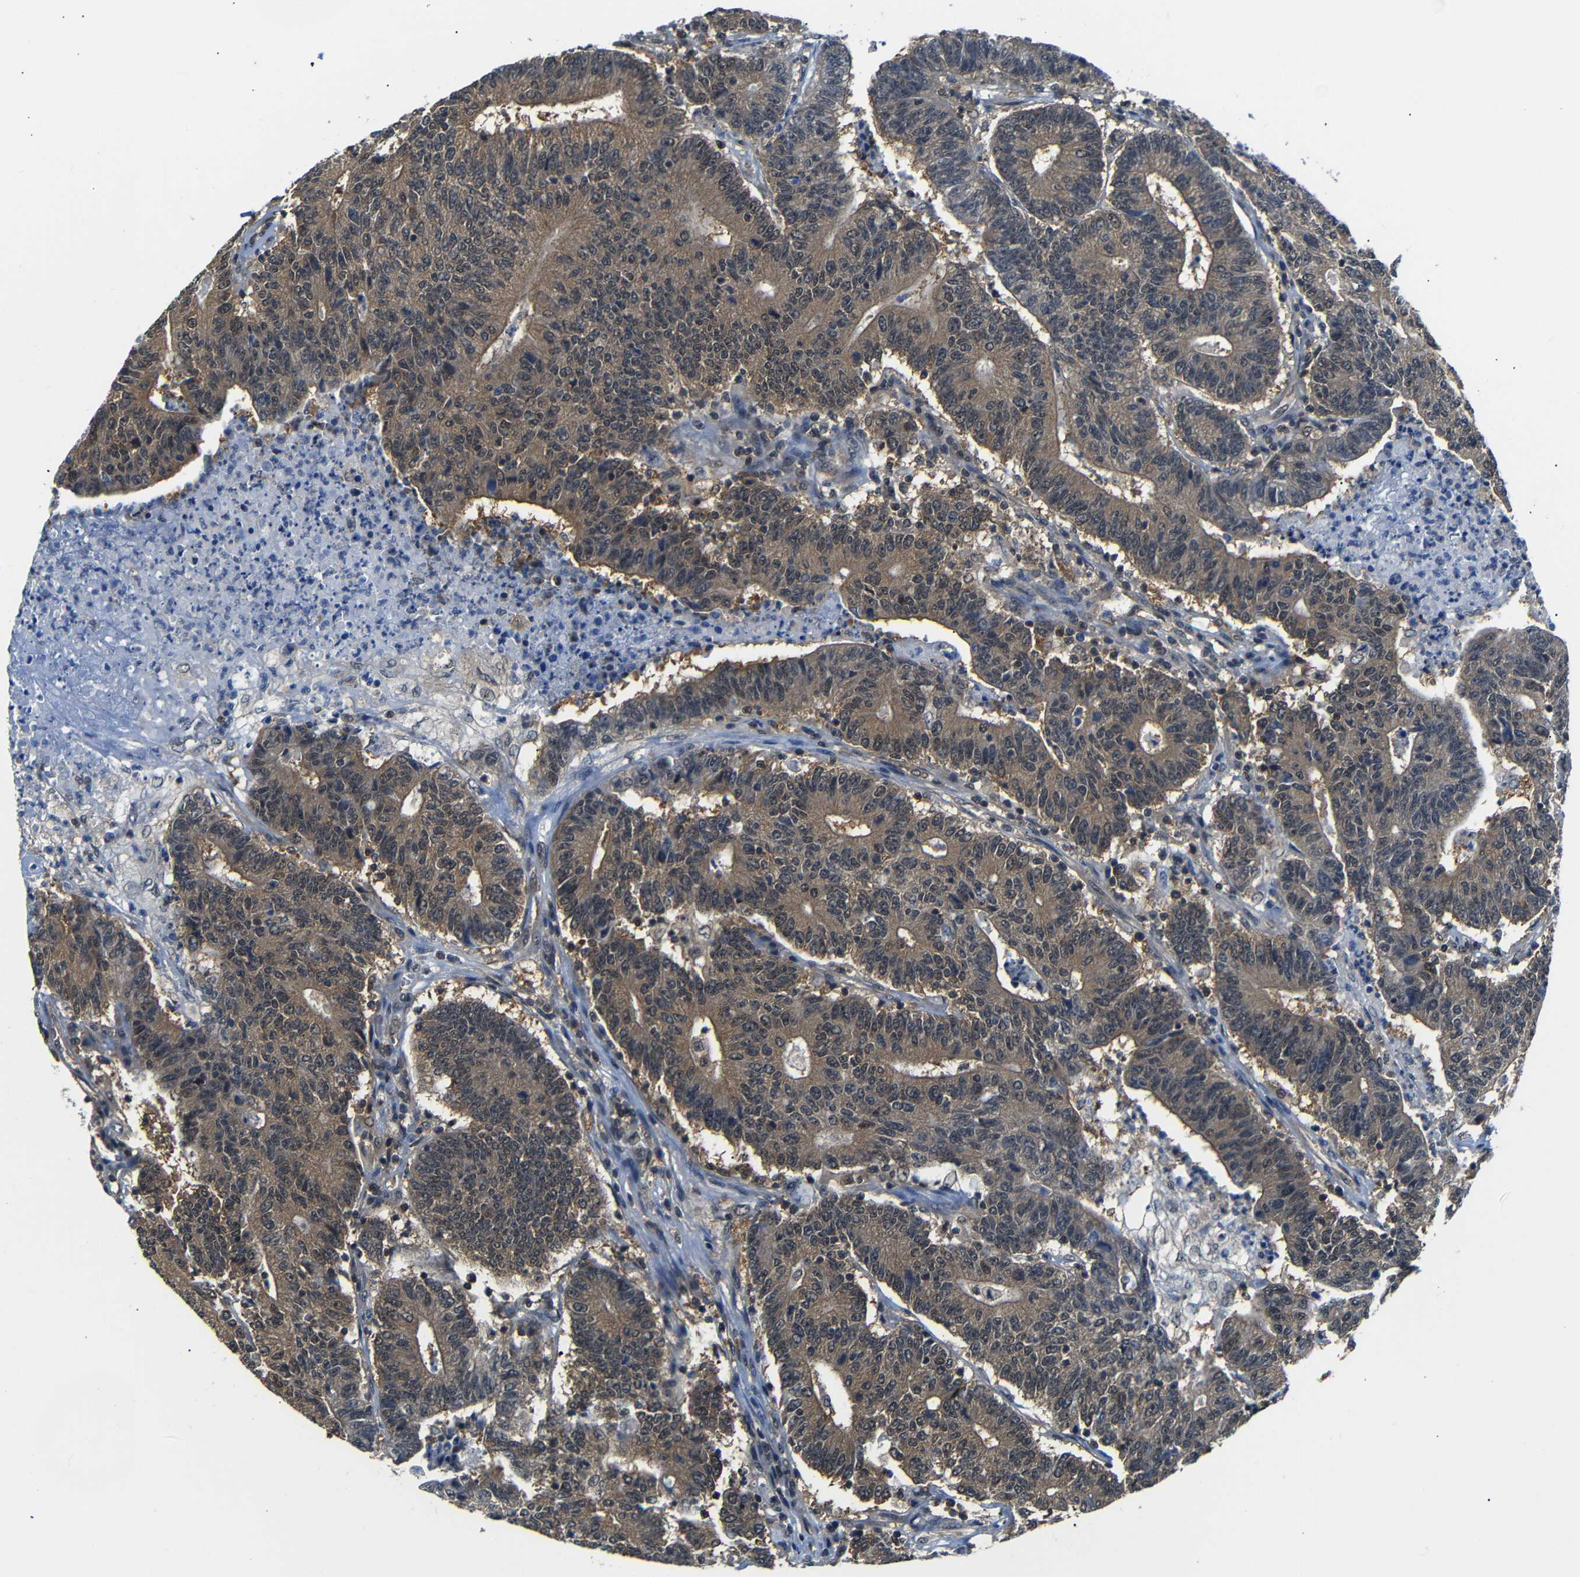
{"staining": {"intensity": "moderate", "quantity": ">75%", "location": "cytoplasmic/membranous"}, "tissue": "colorectal cancer", "cell_type": "Tumor cells", "image_type": "cancer", "snomed": [{"axis": "morphology", "description": "Normal tissue, NOS"}, {"axis": "morphology", "description": "Adenocarcinoma, NOS"}, {"axis": "topography", "description": "Colon"}], "caption": "High-power microscopy captured an immunohistochemistry (IHC) micrograph of colorectal cancer, revealing moderate cytoplasmic/membranous staining in approximately >75% of tumor cells.", "gene": "UBXN1", "patient": {"sex": "female", "age": 75}}